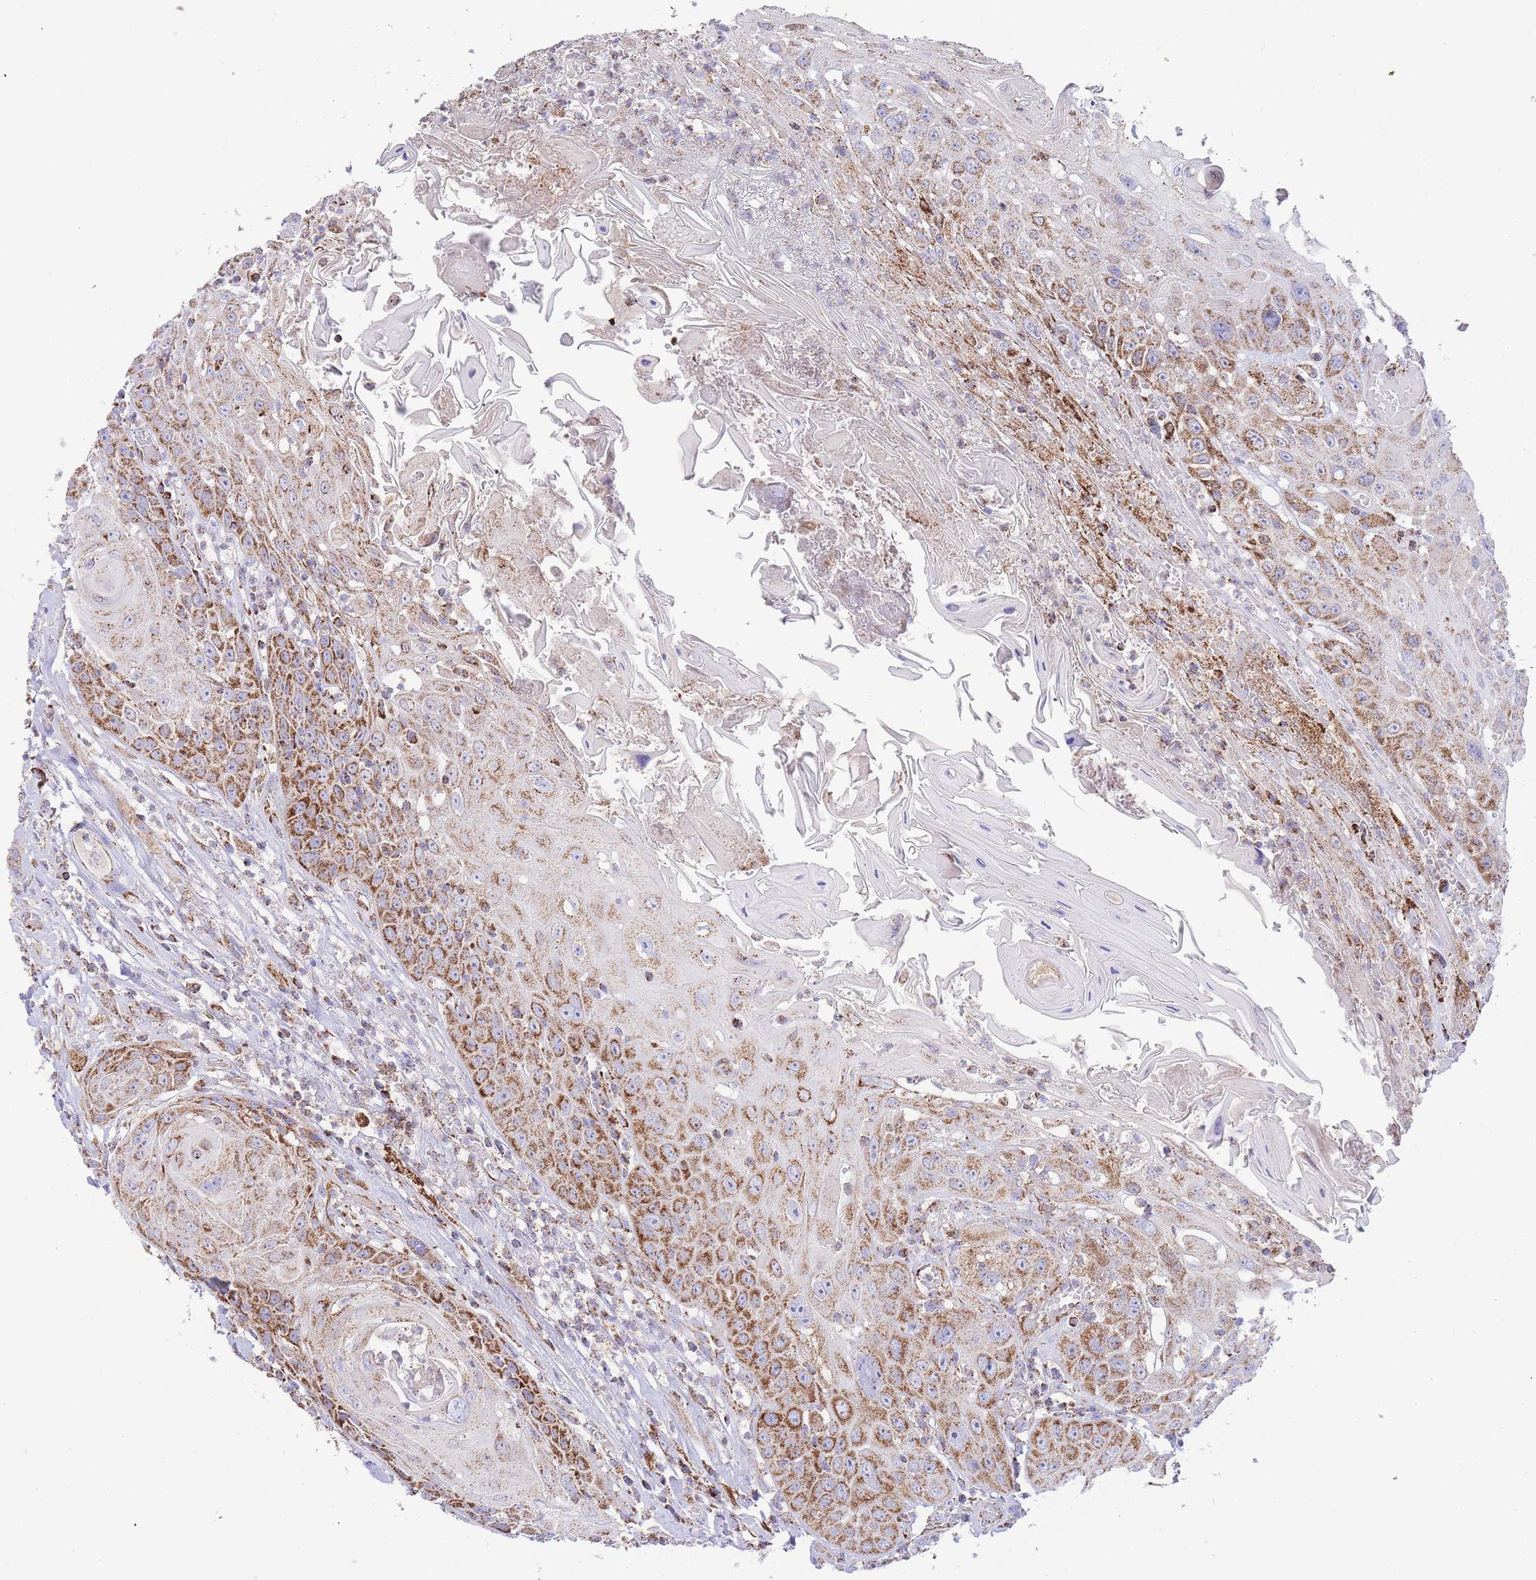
{"staining": {"intensity": "moderate", "quantity": ">75%", "location": "cytoplasmic/membranous"}, "tissue": "head and neck cancer", "cell_type": "Tumor cells", "image_type": "cancer", "snomed": [{"axis": "morphology", "description": "Squamous cell carcinoma, NOS"}, {"axis": "topography", "description": "Head-Neck"}], "caption": "Immunohistochemistry (DAB) staining of head and neck cancer (squamous cell carcinoma) reveals moderate cytoplasmic/membranous protein positivity in about >75% of tumor cells. The staining was performed using DAB to visualize the protein expression in brown, while the nuclei were stained in blue with hematoxylin (Magnification: 20x).", "gene": "GSTM1", "patient": {"sex": "female", "age": 59}}